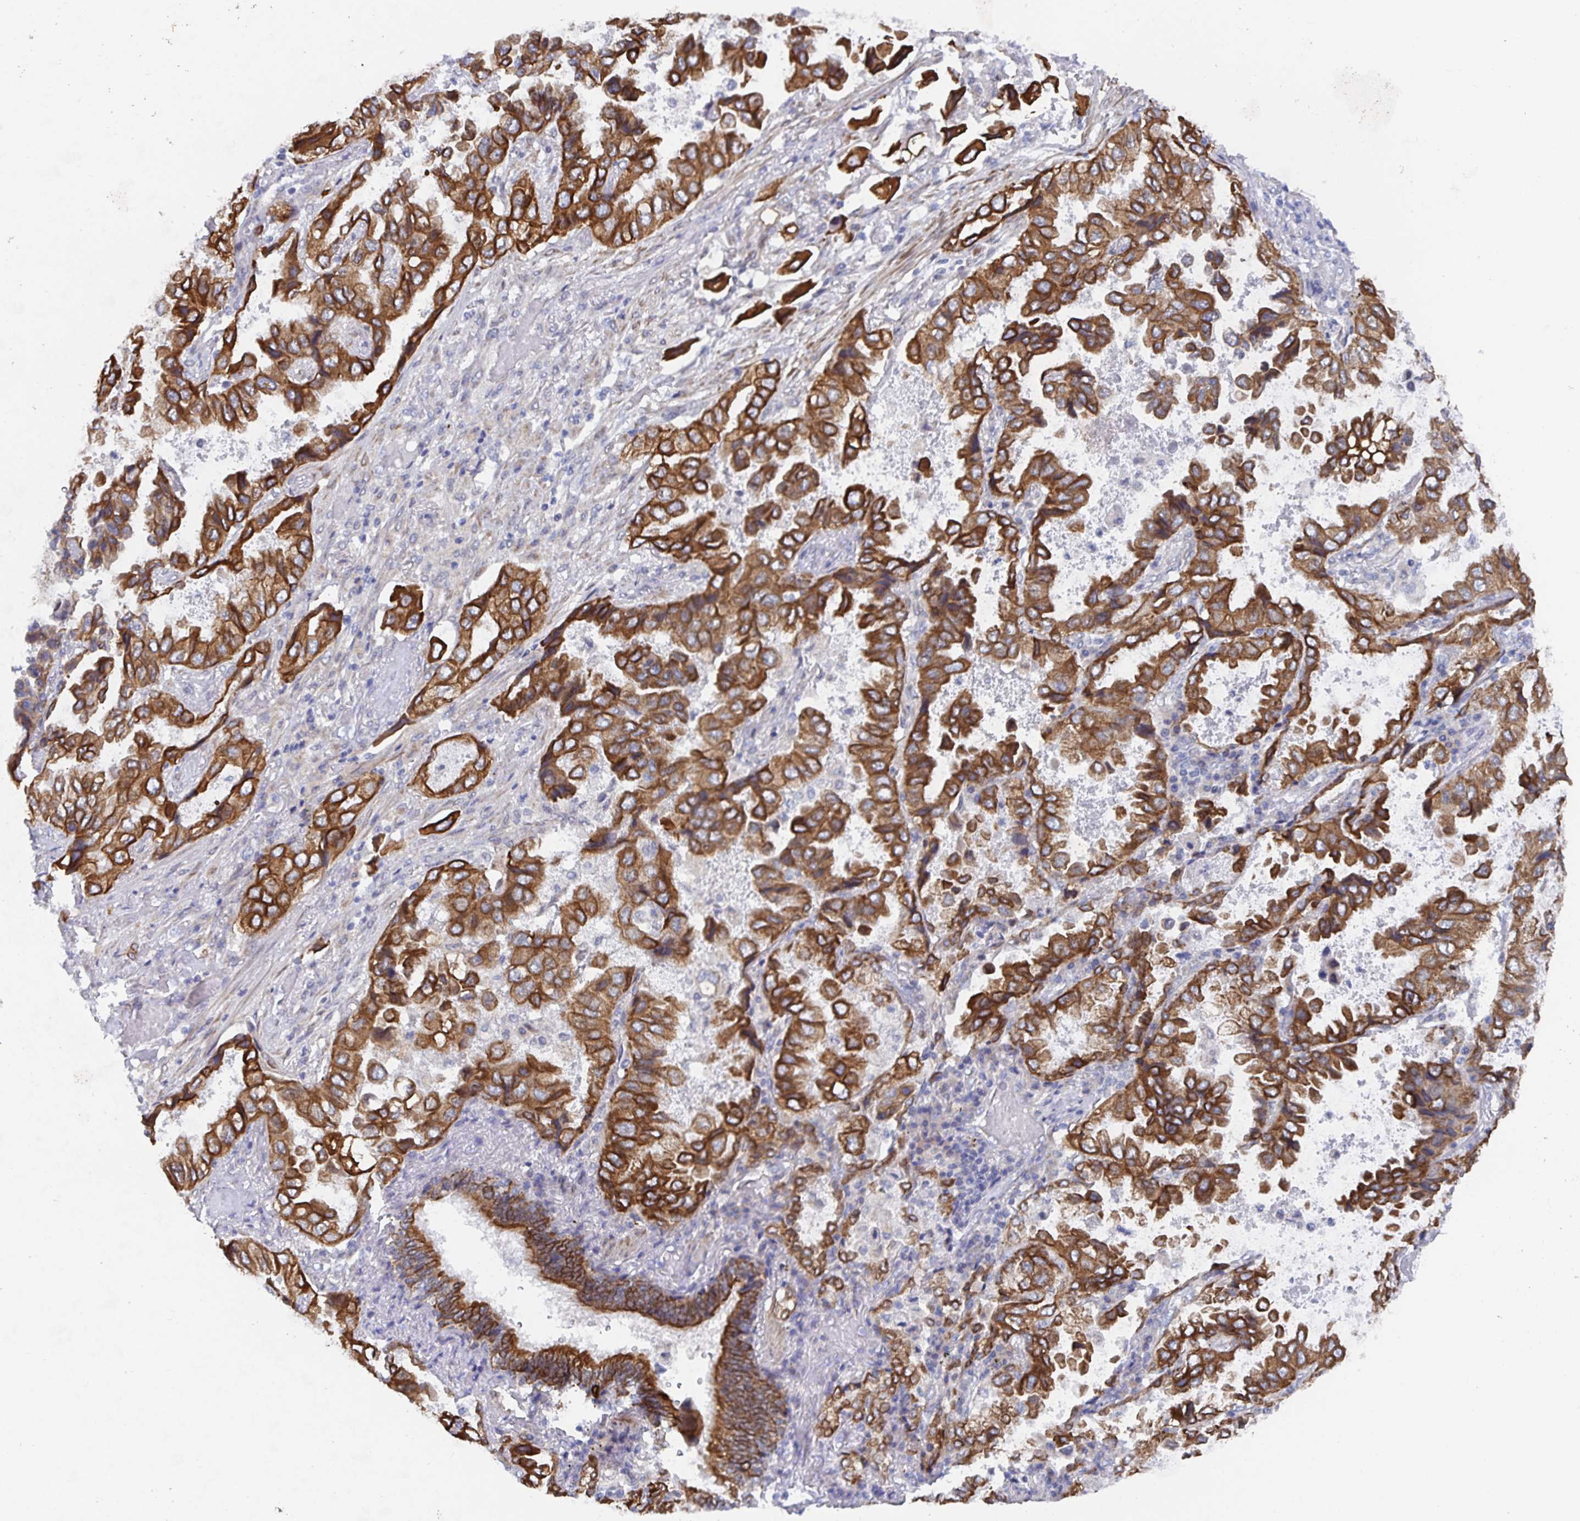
{"staining": {"intensity": "moderate", "quantity": ">75%", "location": "cytoplasmic/membranous"}, "tissue": "lung cancer", "cell_type": "Tumor cells", "image_type": "cancer", "snomed": [{"axis": "morphology", "description": "Aneuploidy"}, {"axis": "morphology", "description": "Adenocarcinoma, NOS"}, {"axis": "morphology", "description": "Adenocarcinoma, metastatic, NOS"}, {"axis": "topography", "description": "Lymph node"}, {"axis": "topography", "description": "Lung"}], "caption": "This photomicrograph displays lung cancer (adenocarcinoma) stained with IHC to label a protein in brown. The cytoplasmic/membranous of tumor cells show moderate positivity for the protein. Nuclei are counter-stained blue.", "gene": "ZIK1", "patient": {"sex": "female", "age": 48}}